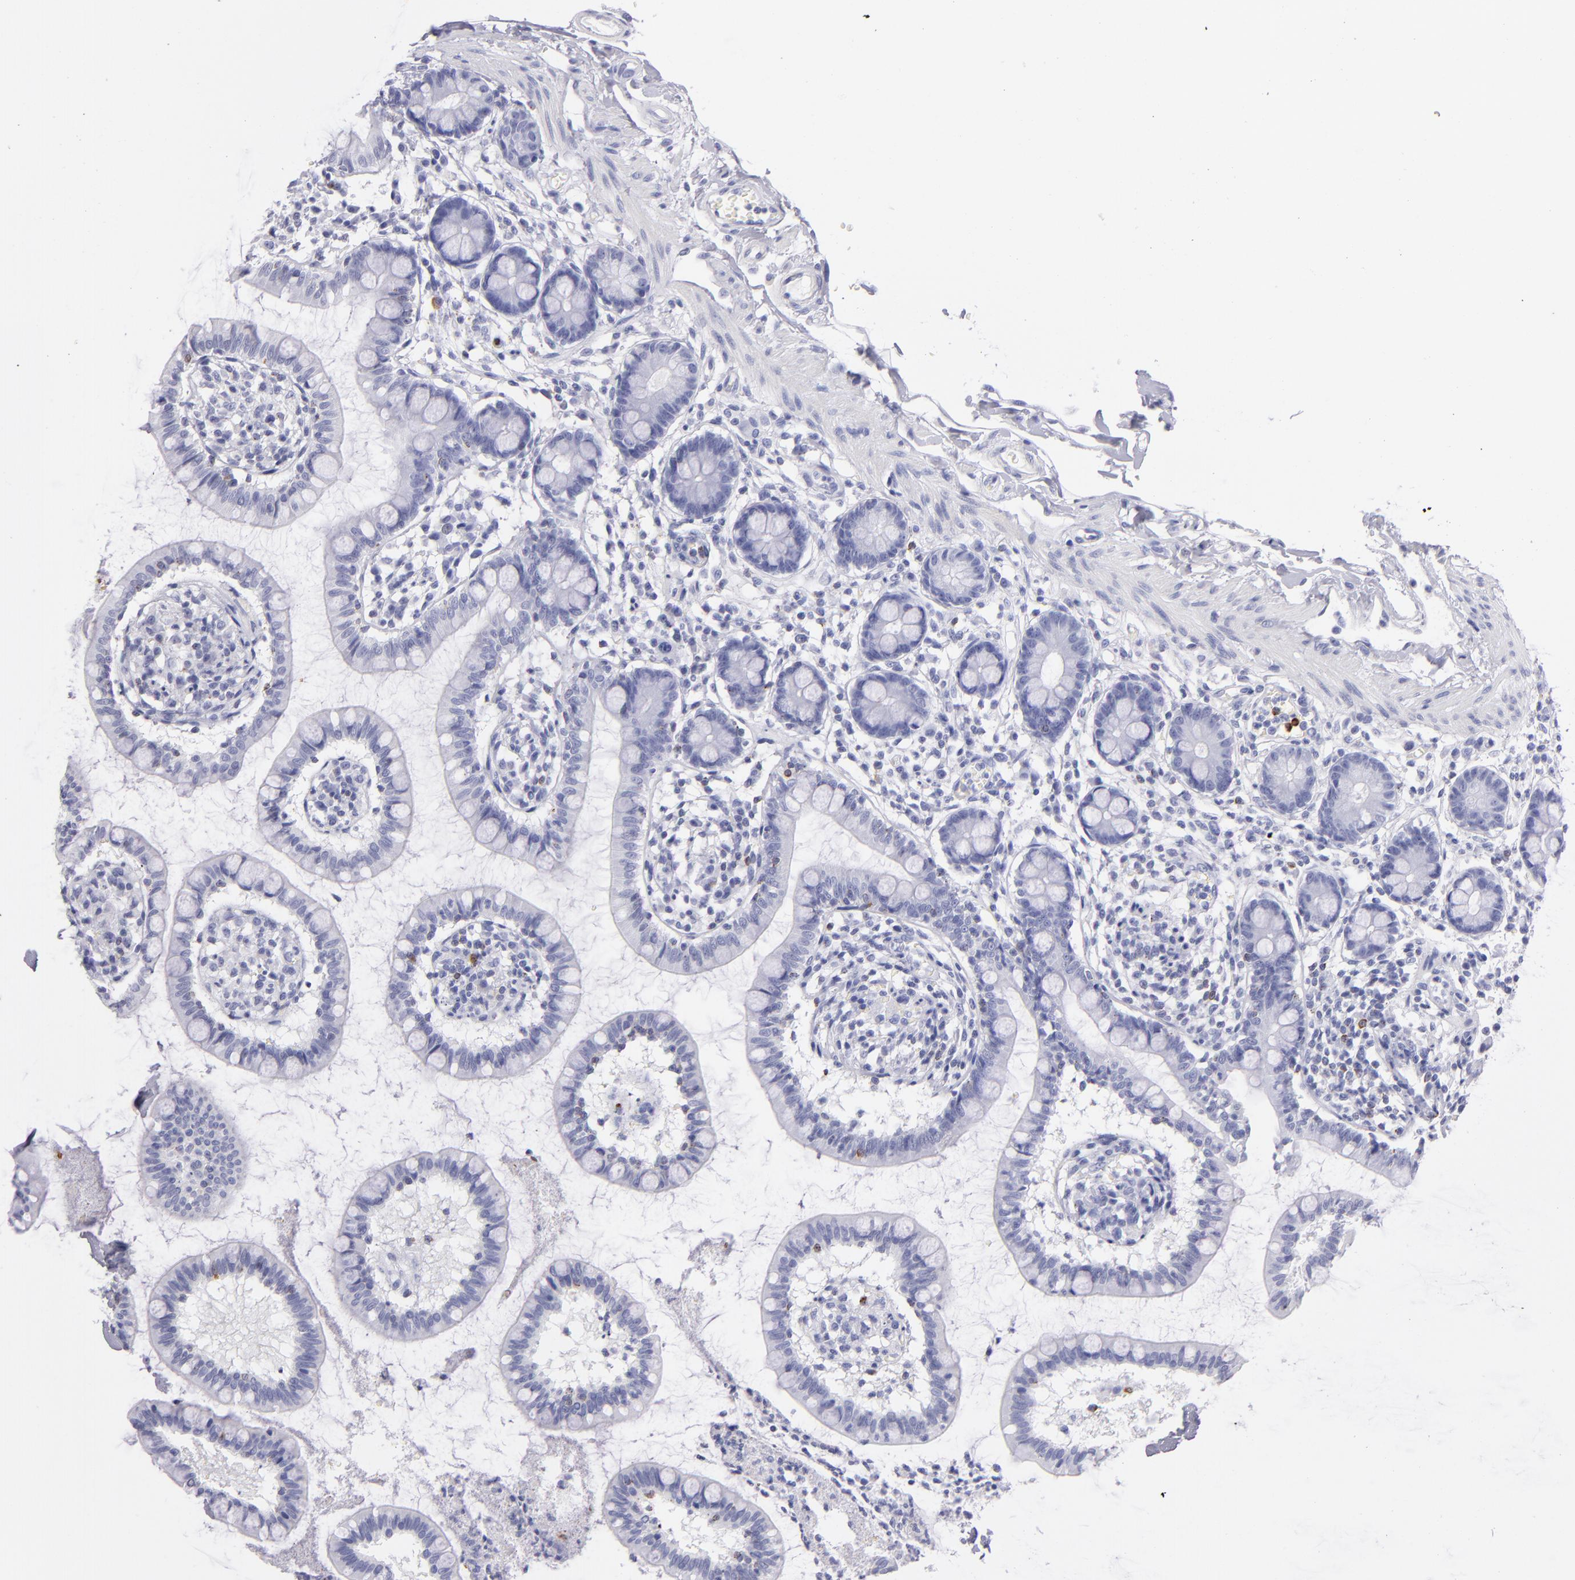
{"staining": {"intensity": "negative", "quantity": "none", "location": "none"}, "tissue": "small intestine", "cell_type": "Glandular cells", "image_type": "normal", "snomed": [{"axis": "morphology", "description": "Normal tissue, NOS"}, {"axis": "topography", "description": "Small intestine"}], "caption": "The micrograph exhibits no significant expression in glandular cells of small intestine.", "gene": "PRF1", "patient": {"sex": "female", "age": 61}}